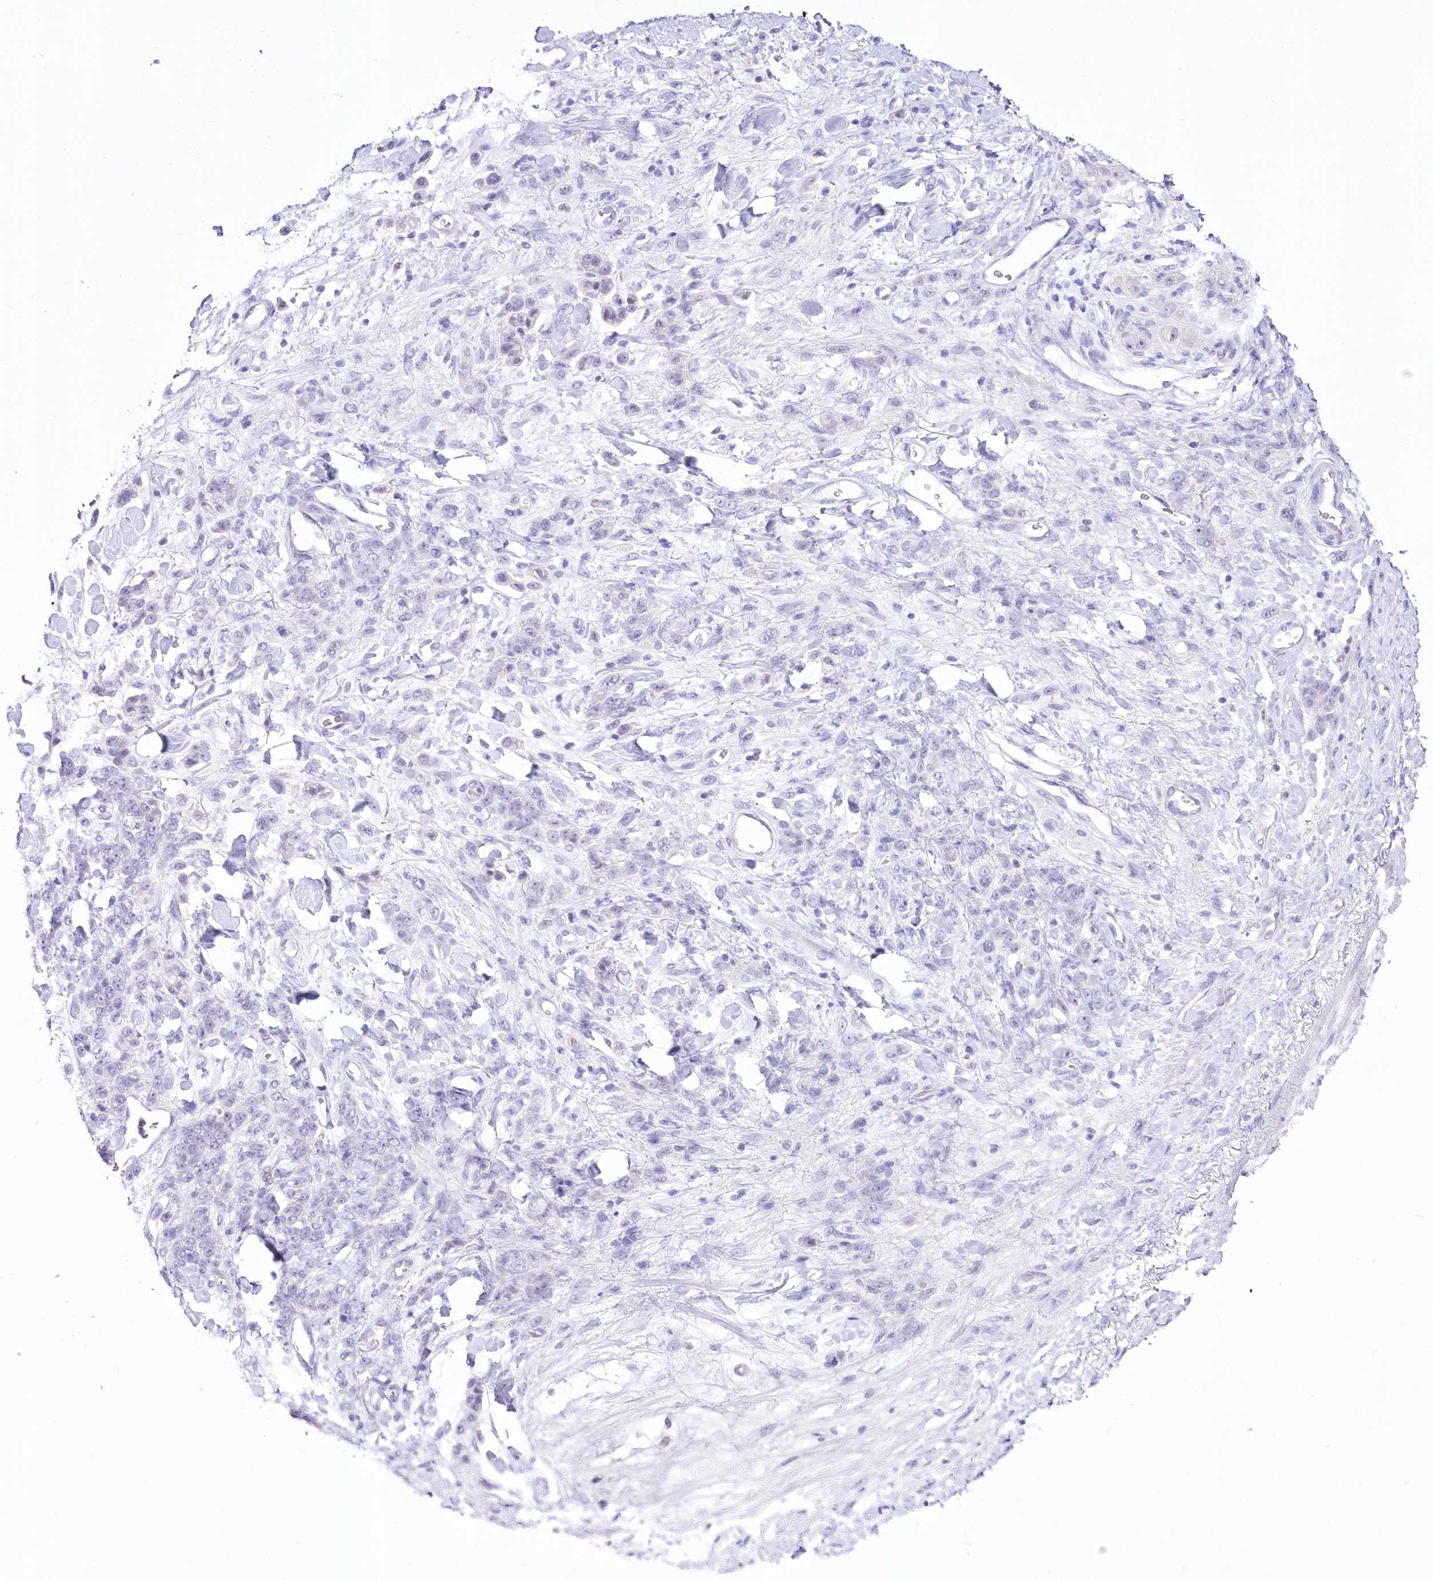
{"staining": {"intensity": "negative", "quantity": "none", "location": "none"}, "tissue": "stomach cancer", "cell_type": "Tumor cells", "image_type": "cancer", "snomed": [{"axis": "morphology", "description": "Normal tissue, NOS"}, {"axis": "morphology", "description": "Adenocarcinoma, NOS"}, {"axis": "topography", "description": "Stomach"}], "caption": "This is an IHC histopathology image of human stomach cancer (adenocarcinoma). There is no positivity in tumor cells.", "gene": "UBA6", "patient": {"sex": "male", "age": 82}}